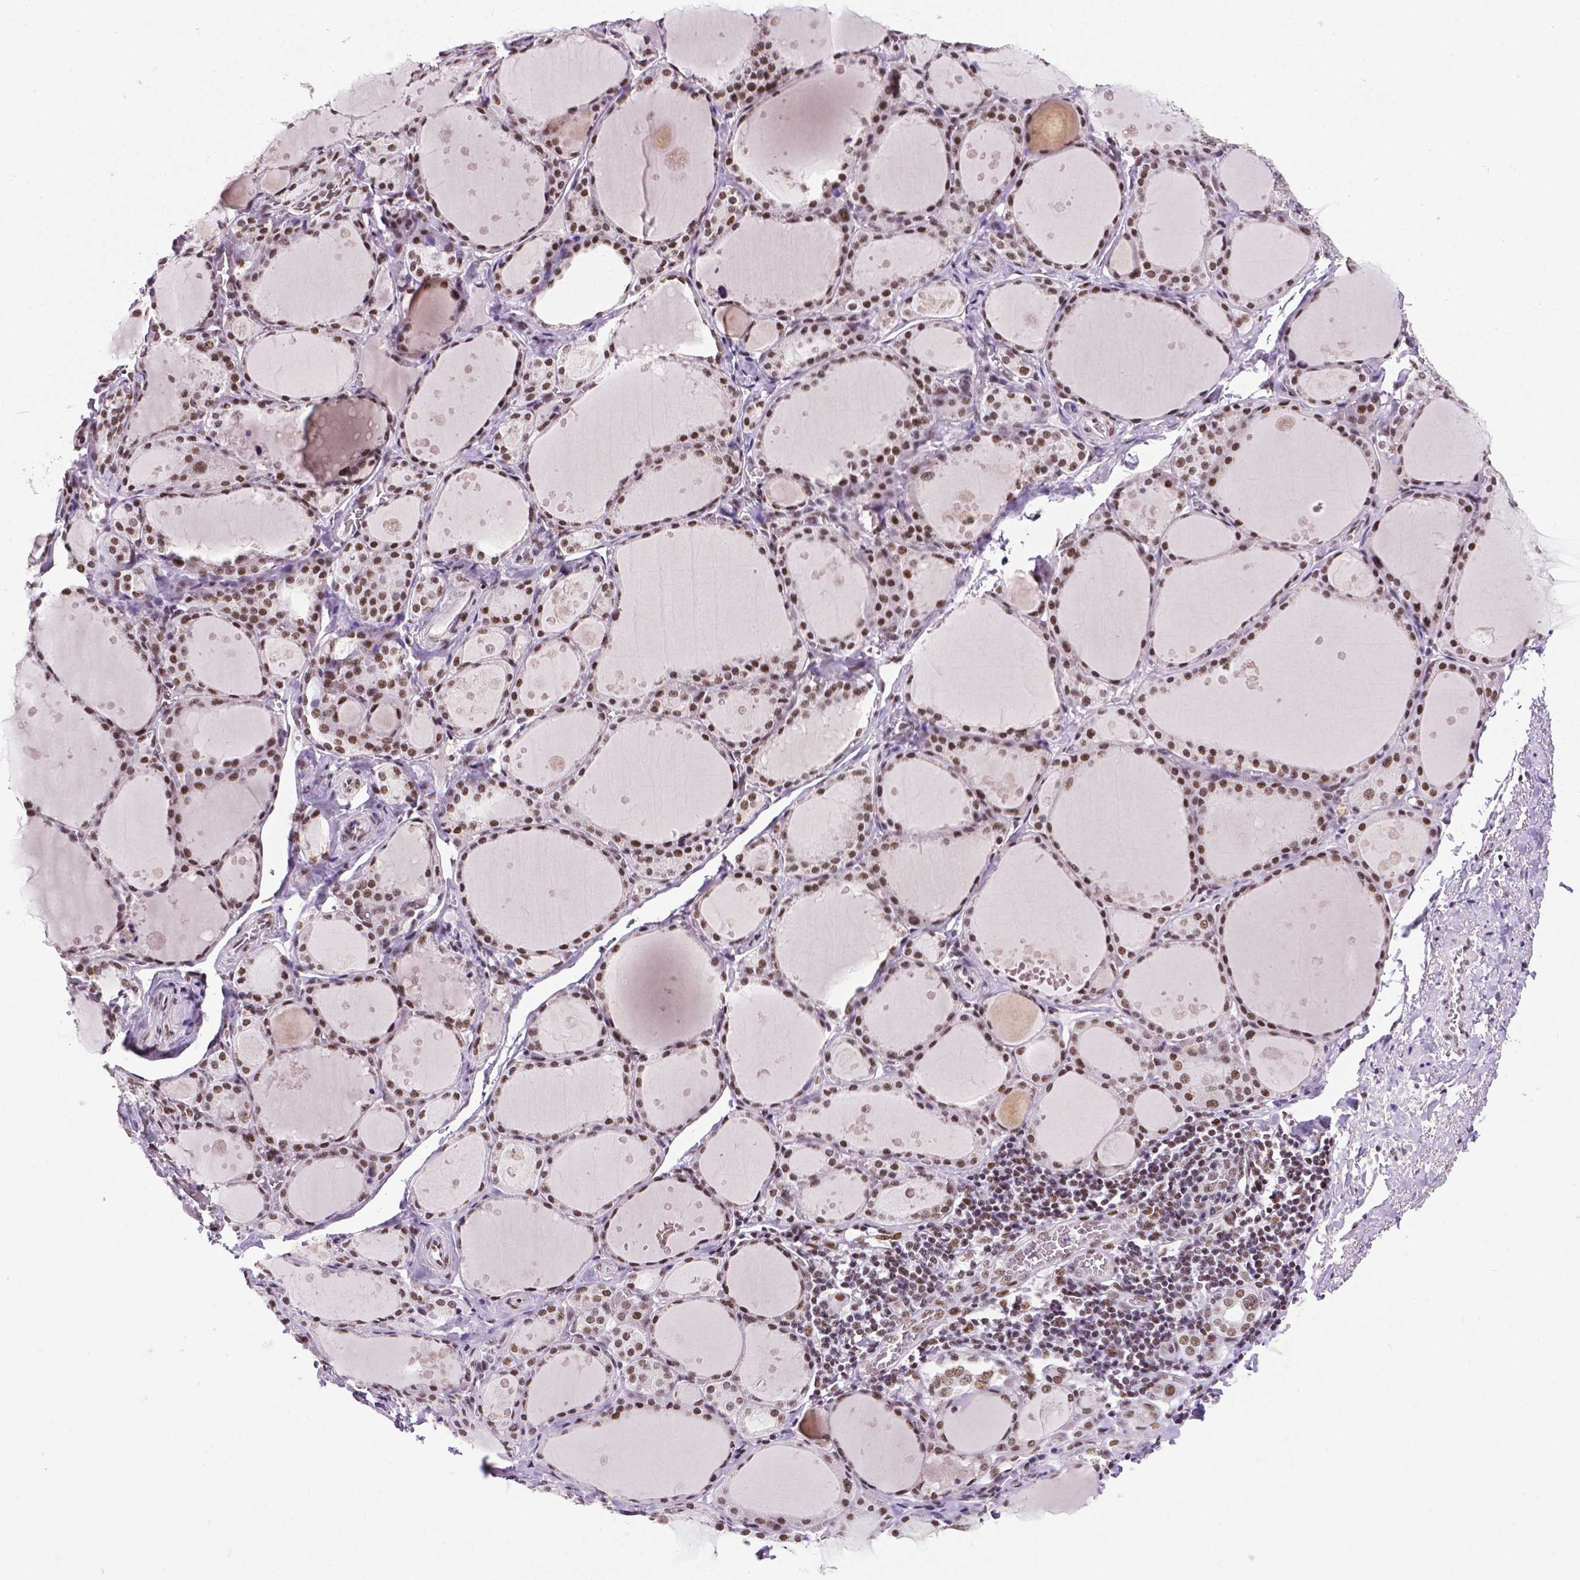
{"staining": {"intensity": "strong", "quantity": ">75%", "location": "nuclear"}, "tissue": "thyroid gland", "cell_type": "Glandular cells", "image_type": "normal", "snomed": [{"axis": "morphology", "description": "Normal tissue, NOS"}, {"axis": "topography", "description": "Thyroid gland"}], "caption": "A histopathology image showing strong nuclear positivity in about >75% of glandular cells in normal thyroid gland, as visualized by brown immunohistochemical staining.", "gene": "REST", "patient": {"sex": "male", "age": 68}}